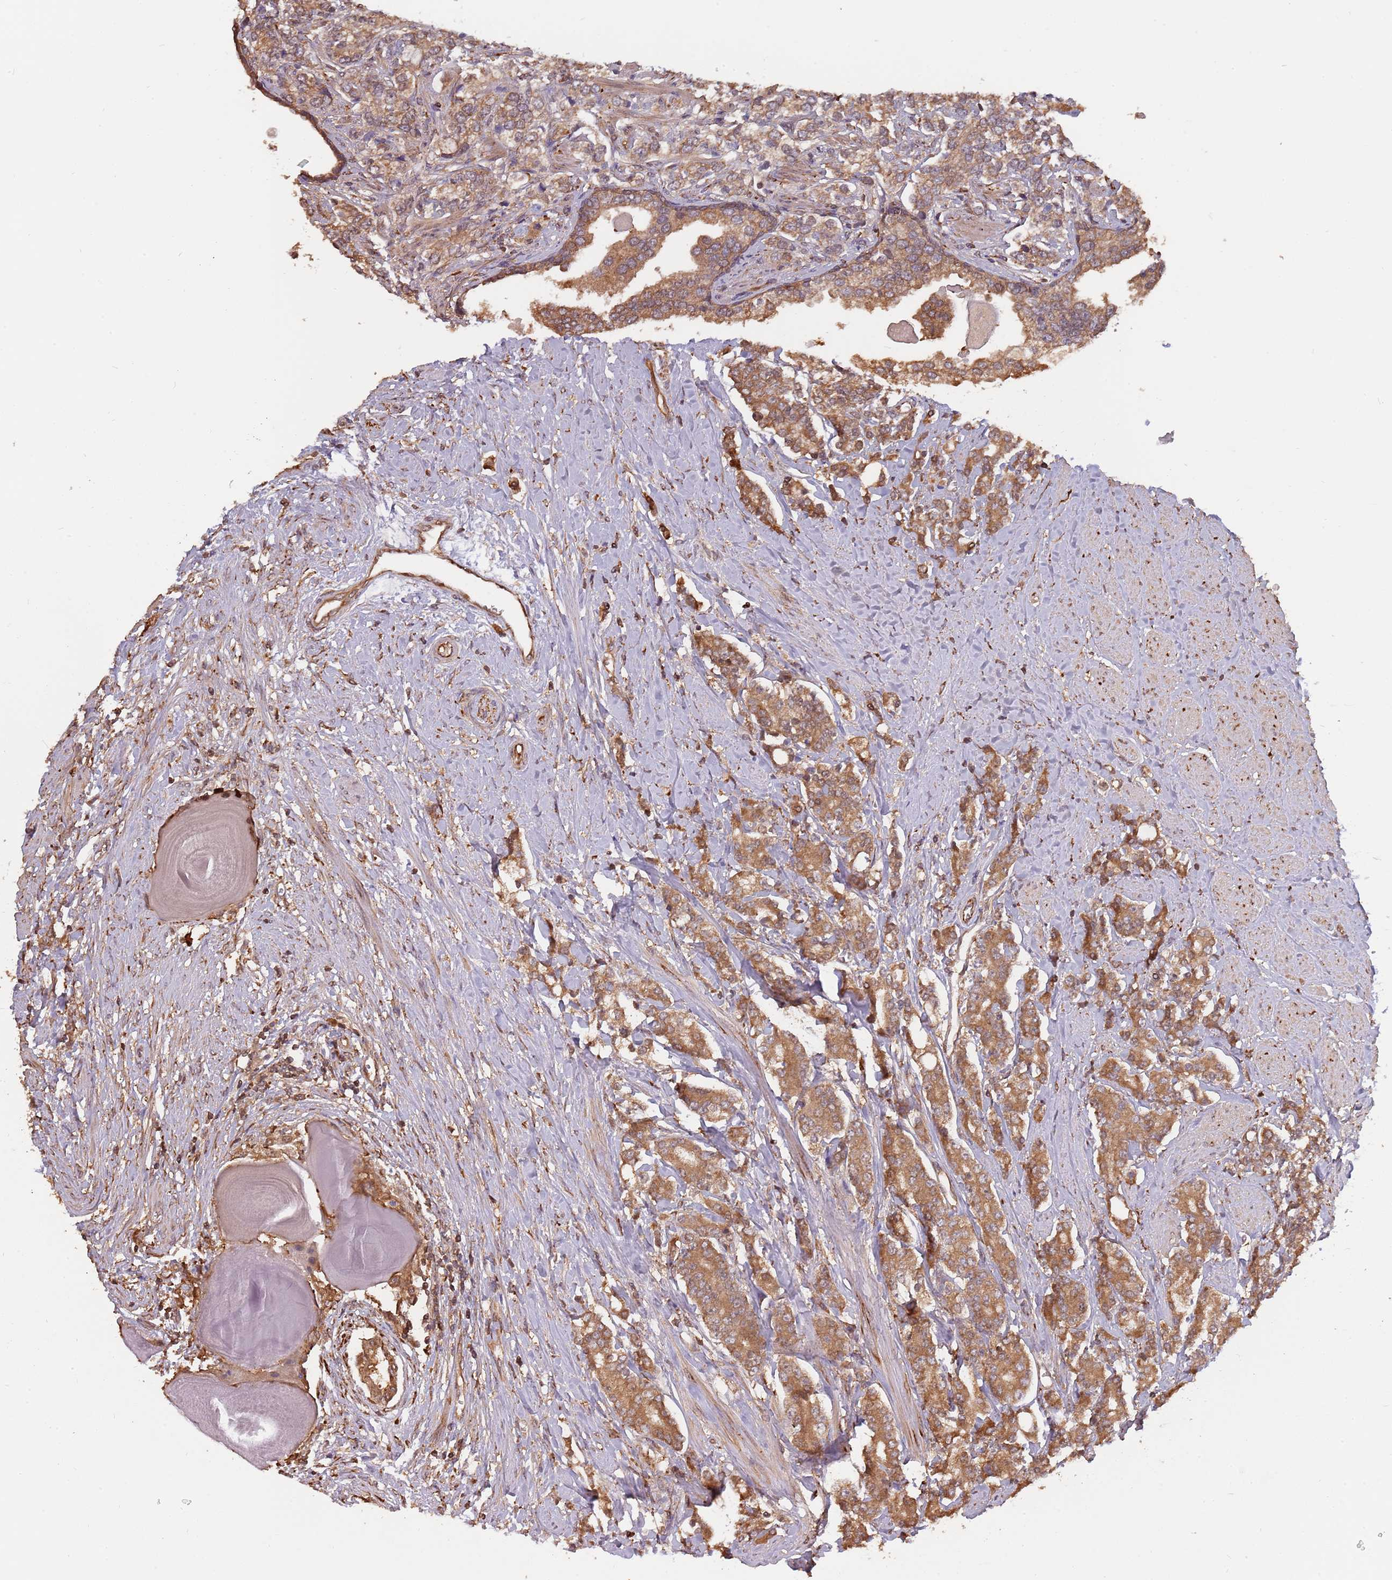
{"staining": {"intensity": "moderate", "quantity": ">75%", "location": "cytoplasmic/membranous"}, "tissue": "prostate cancer", "cell_type": "Tumor cells", "image_type": "cancer", "snomed": [{"axis": "morphology", "description": "Adenocarcinoma, High grade"}, {"axis": "topography", "description": "Prostate"}], "caption": "Immunohistochemistry photomicrograph of prostate cancer (high-grade adenocarcinoma) stained for a protein (brown), which reveals medium levels of moderate cytoplasmic/membranous staining in approximately >75% of tumor cells.", "gene": "COG4", "patient": {"sex": "male", "age": 62}}